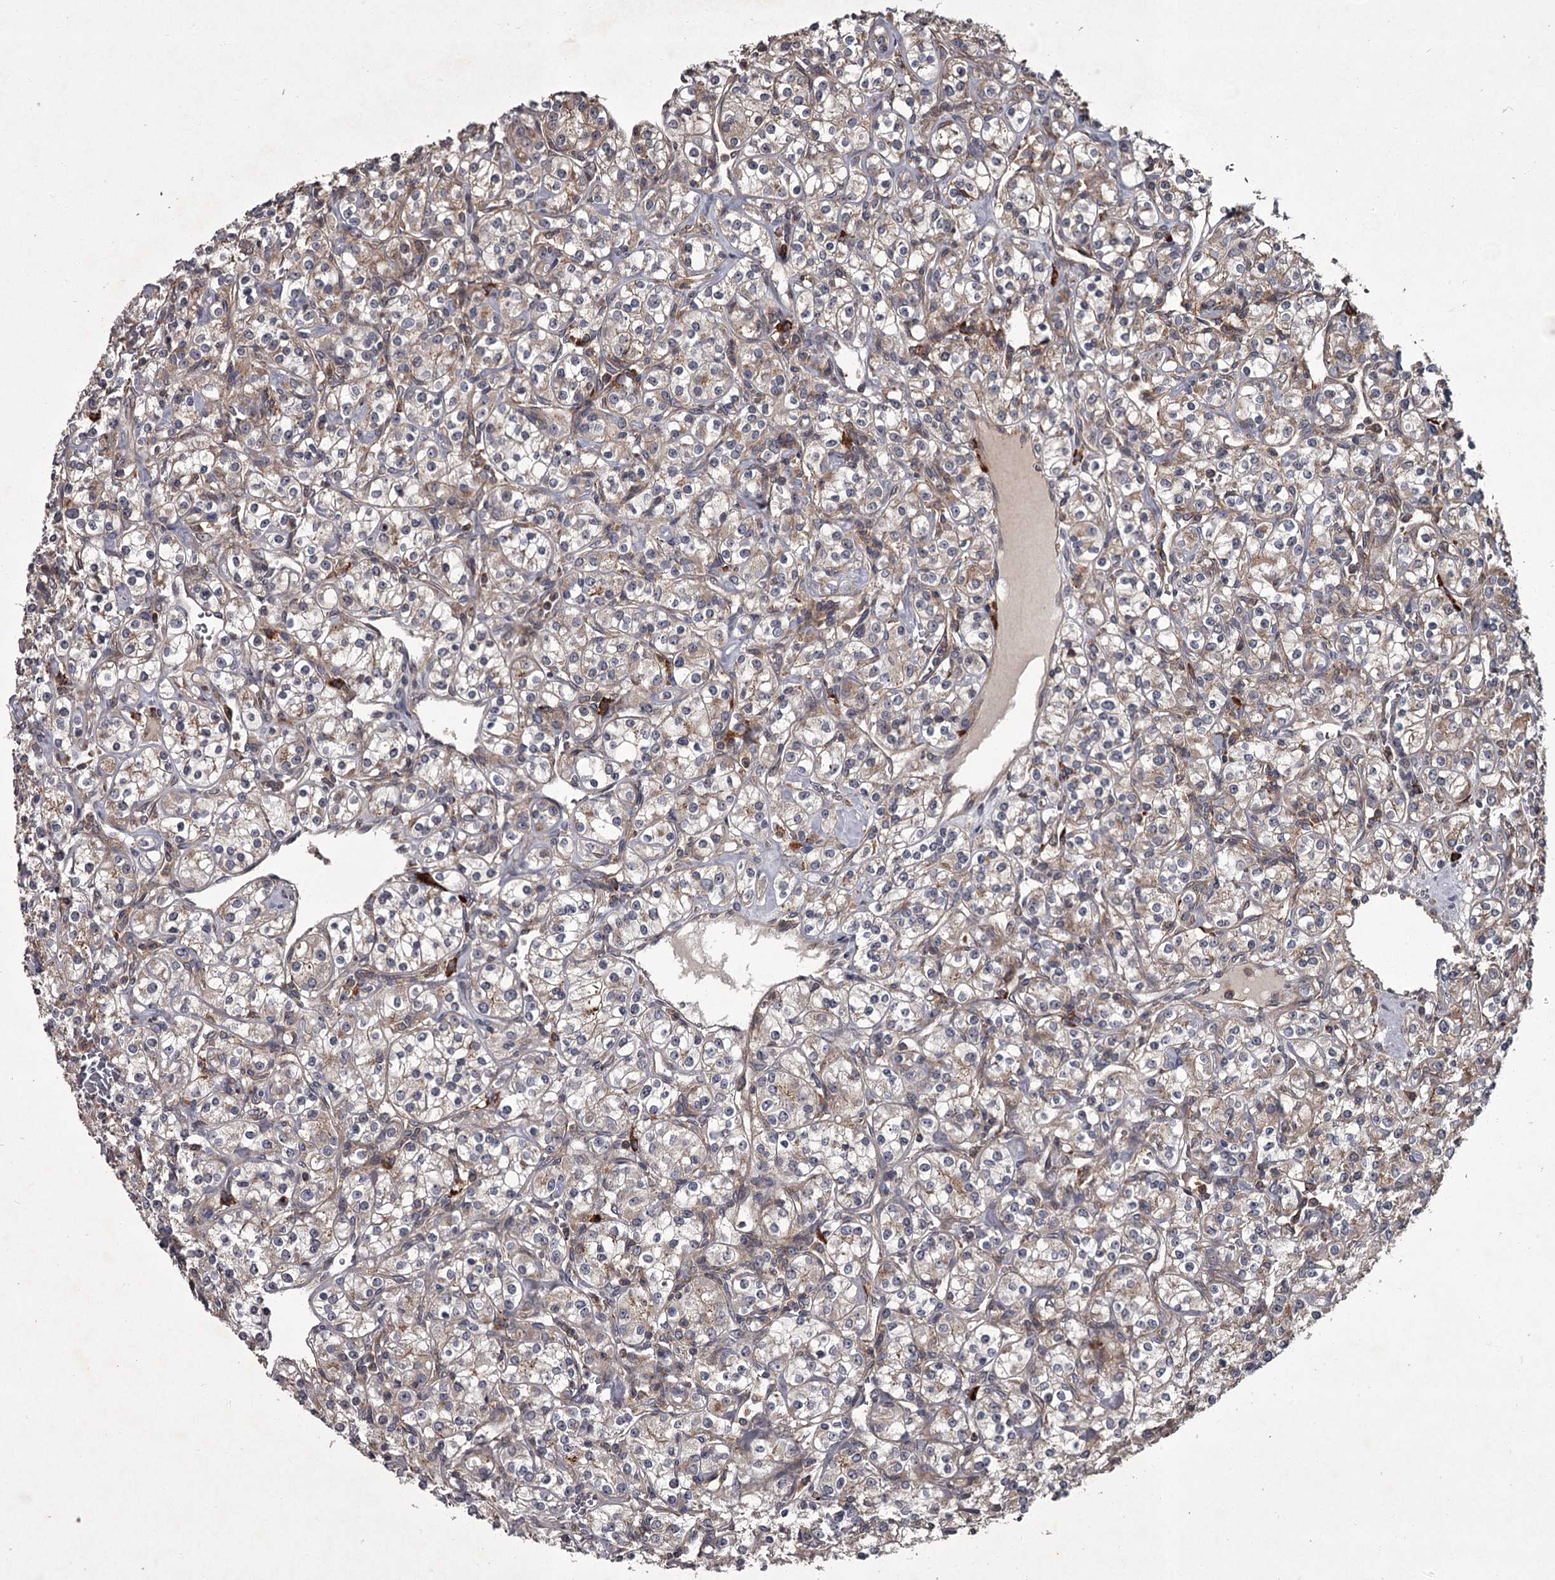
{"staining": {"intensity": "weak", "quantity": "25%-75%", "location": "cytoplasmic/membranous"}, "tissue": "renal cancer", "cell_type": "Tumor cells", "image_type": "cancer", "snomed": [{"axis": "morphology", "description": "Adenocarcinoma, NOS"}, {"axis": "topography", "description": "Kidney"}], "caption": "Immunohistochemistry (IHC) histopathology image of renal adenocarcinoma stained for a protein (brown), which shows low levels of weak cytoplasmic/membranous staining in about 25%-75% of tumor cells.", "gene": "UNC93B1", "patient": {"sex": "male", "age": 77}}